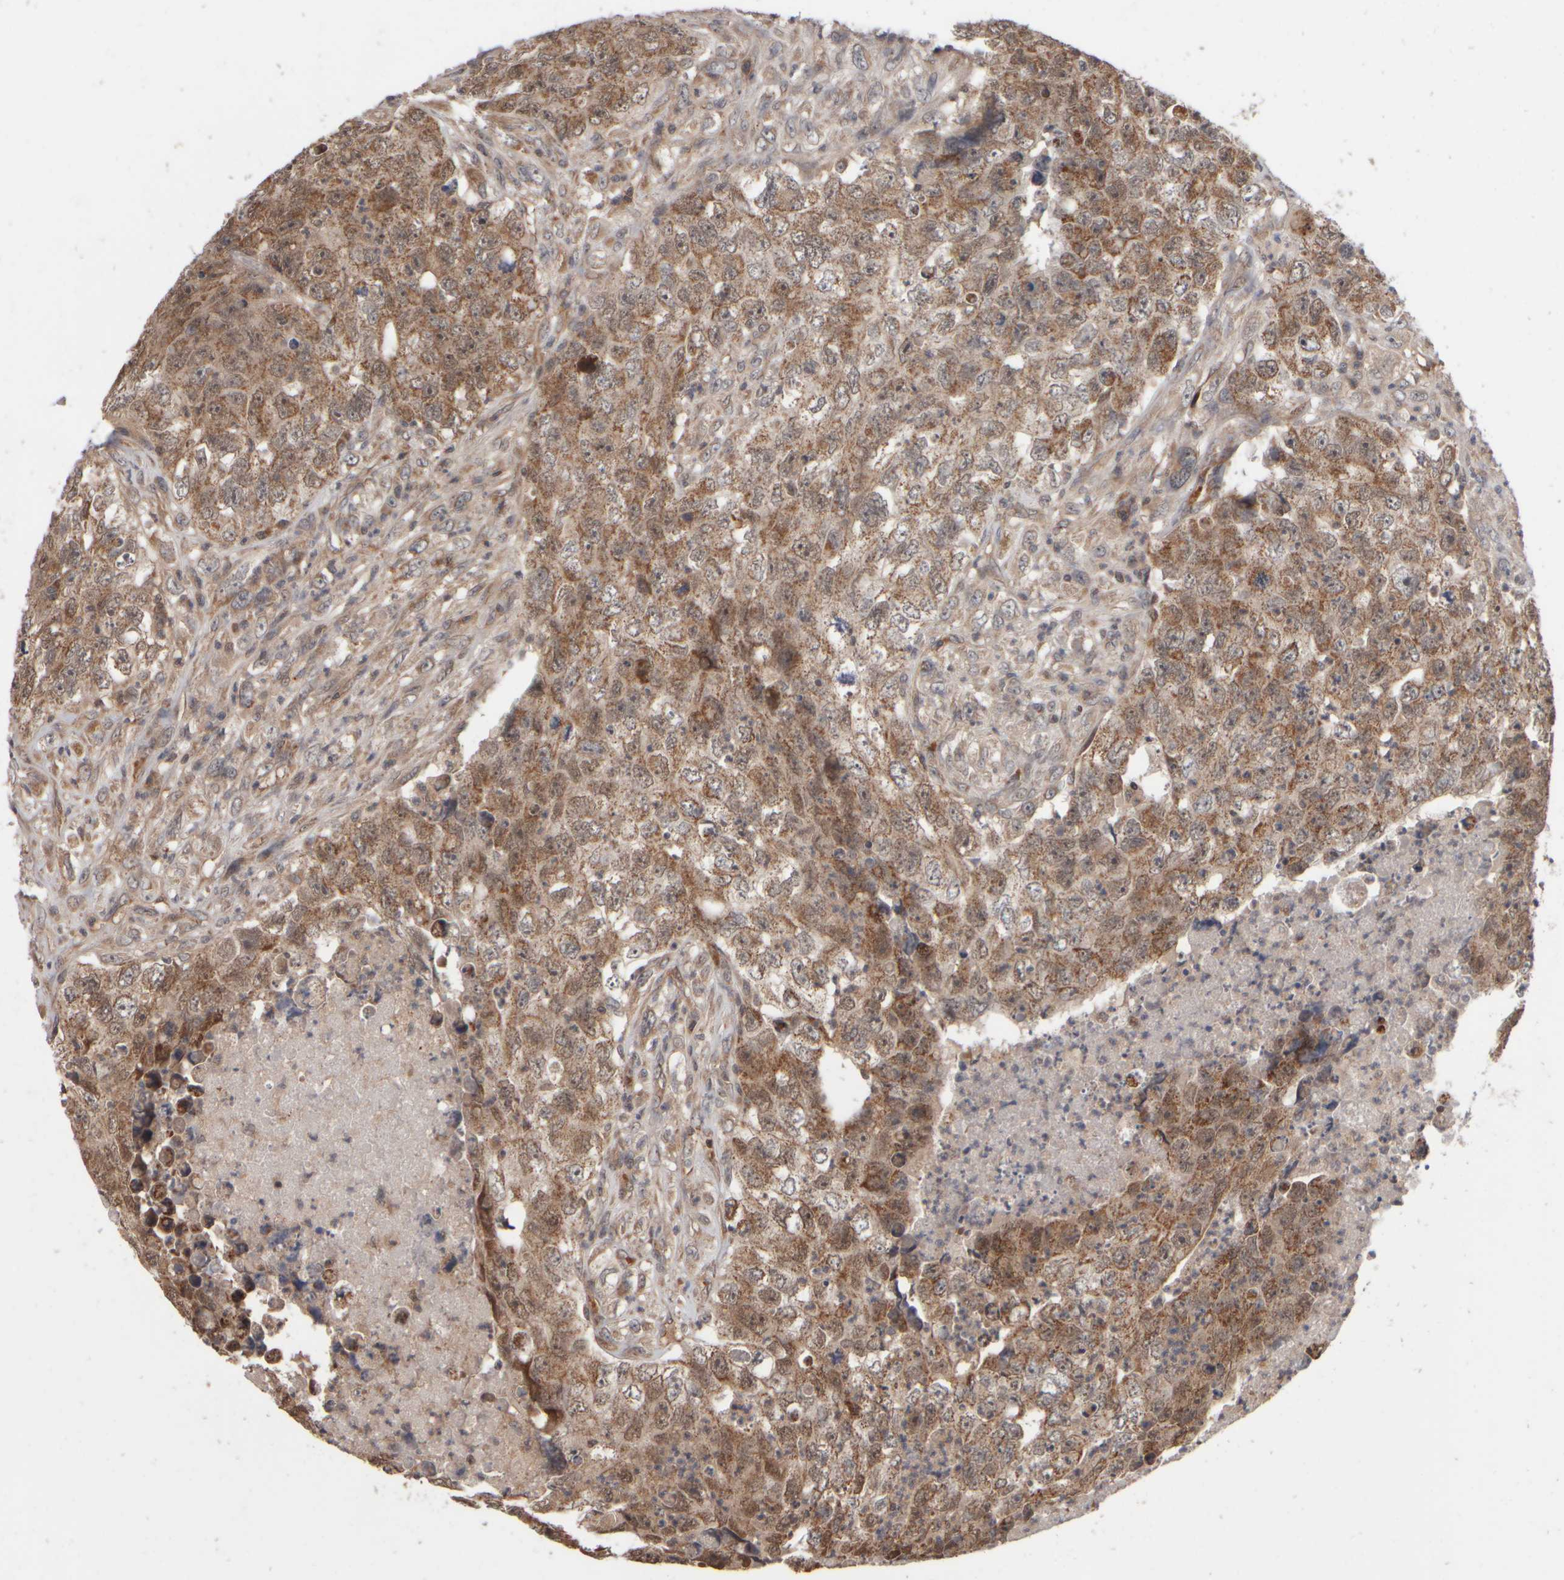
{"staining": {"intensity": "moderate", "quantity": ">75%", "location": "cytoplasmic/membranous,nuclear"}, "tissue": "testis cancer", "cell_type": "Tumor cells", "image_type": "cancer", "snomed": [{"axis": "morphology", "description": "Carcinoma, Embryonal, NOS"}, {"axis": "topography", "description": "Testis"}], "caption": "Testis cancer (embryonal carcinoma) stained with DAB (3,3'-diaminobenzidine) IHC exhibits medium levels of moderate cytoplasmic/membranous and nuclear expression in approximately >75% of tumor cells.", "gene": "ABHD11", "patient": {"sex": "male", "age": 32}}